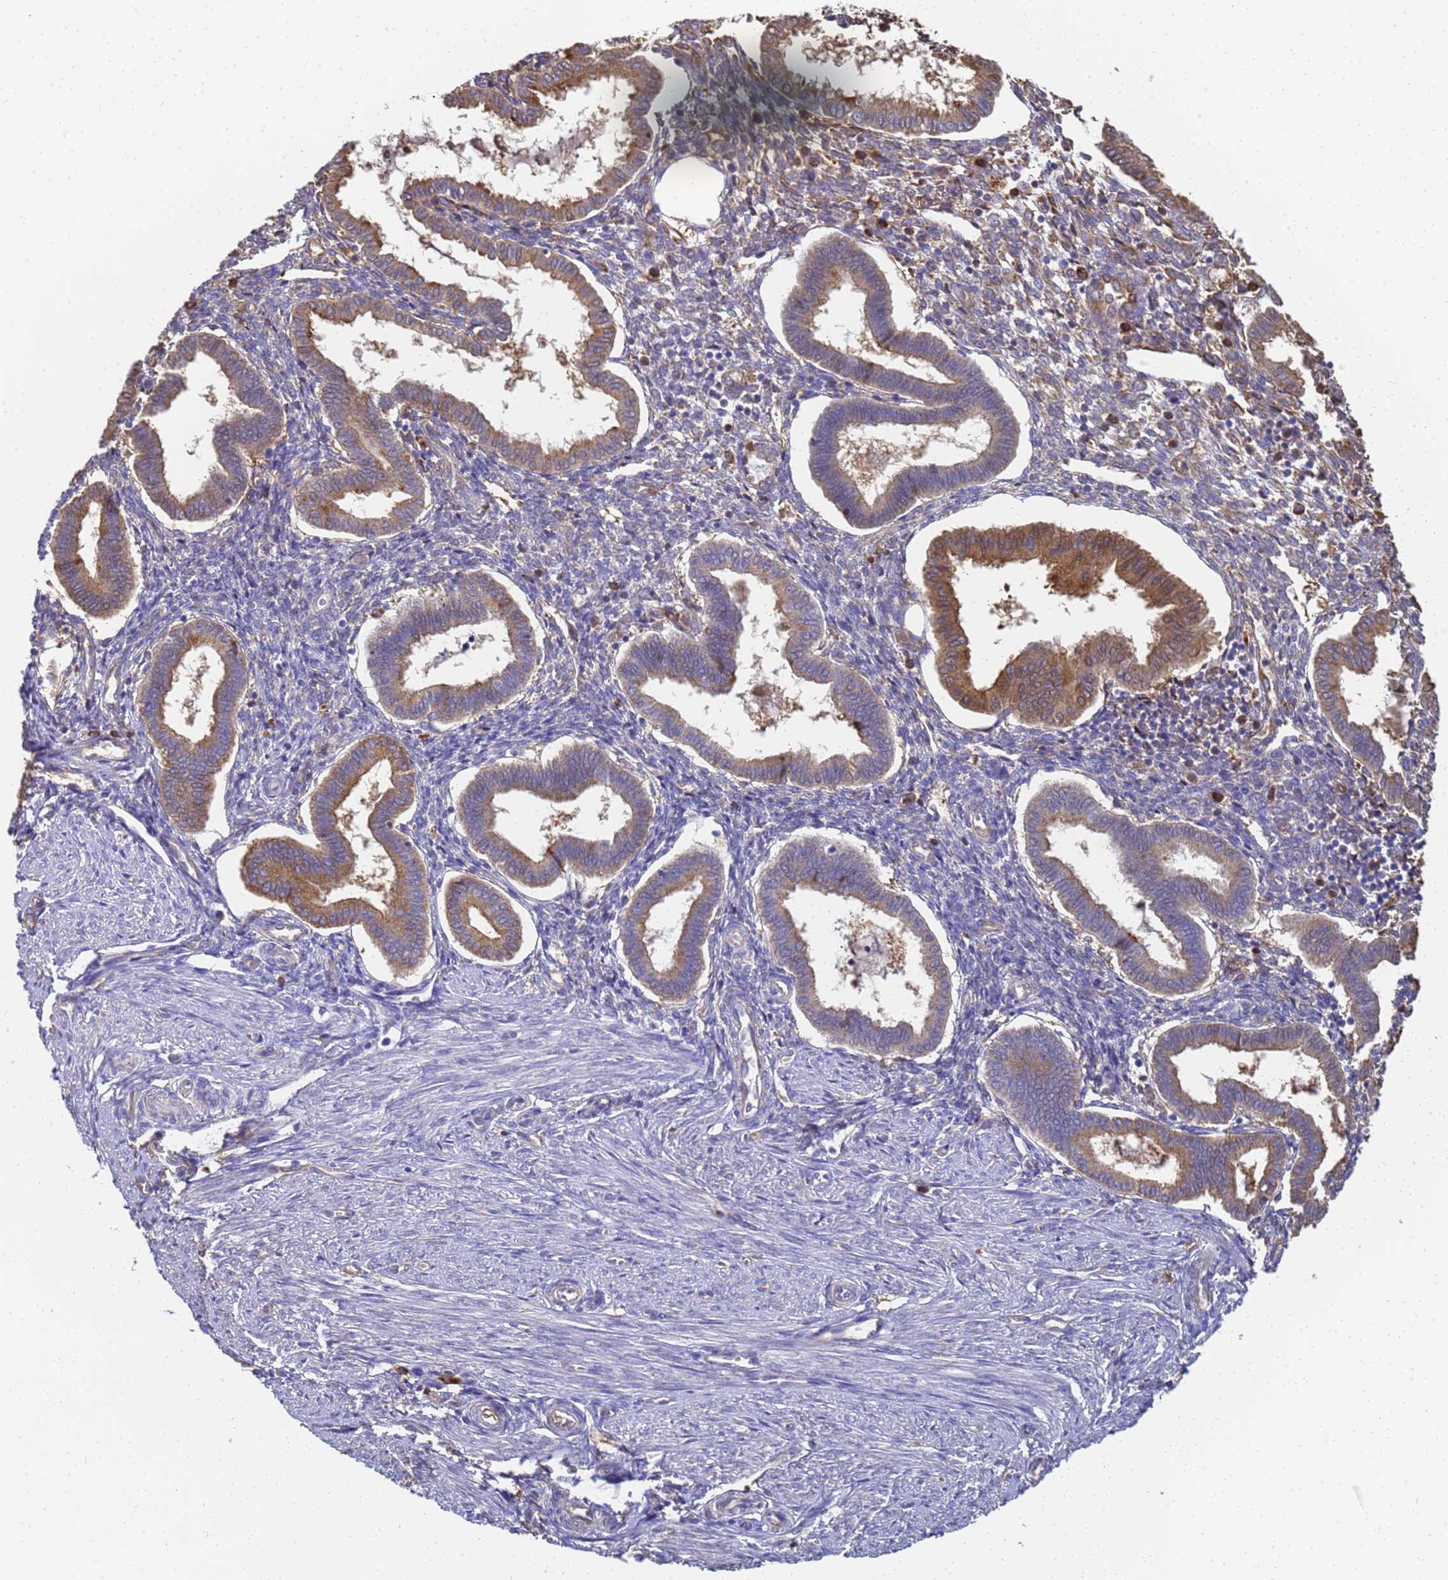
{"staining": {"intensity": "negative", "quantity": "none", "location": "none"}, "tissue": "endometrium", "cell_type": "Cells in endometrial stroma", "image_type": "normal", "snomed": [{"axis": "morphology", "description": "Normal tissue, NOS"}, {"axis": "topography", "description": "Endometrium"}], "caption": "Protein analysis of normal endometrium shows no significant staining in cells in endometrial stroma.", "gene": "NME1", "patient": {"sex": "female", "age": 24}}